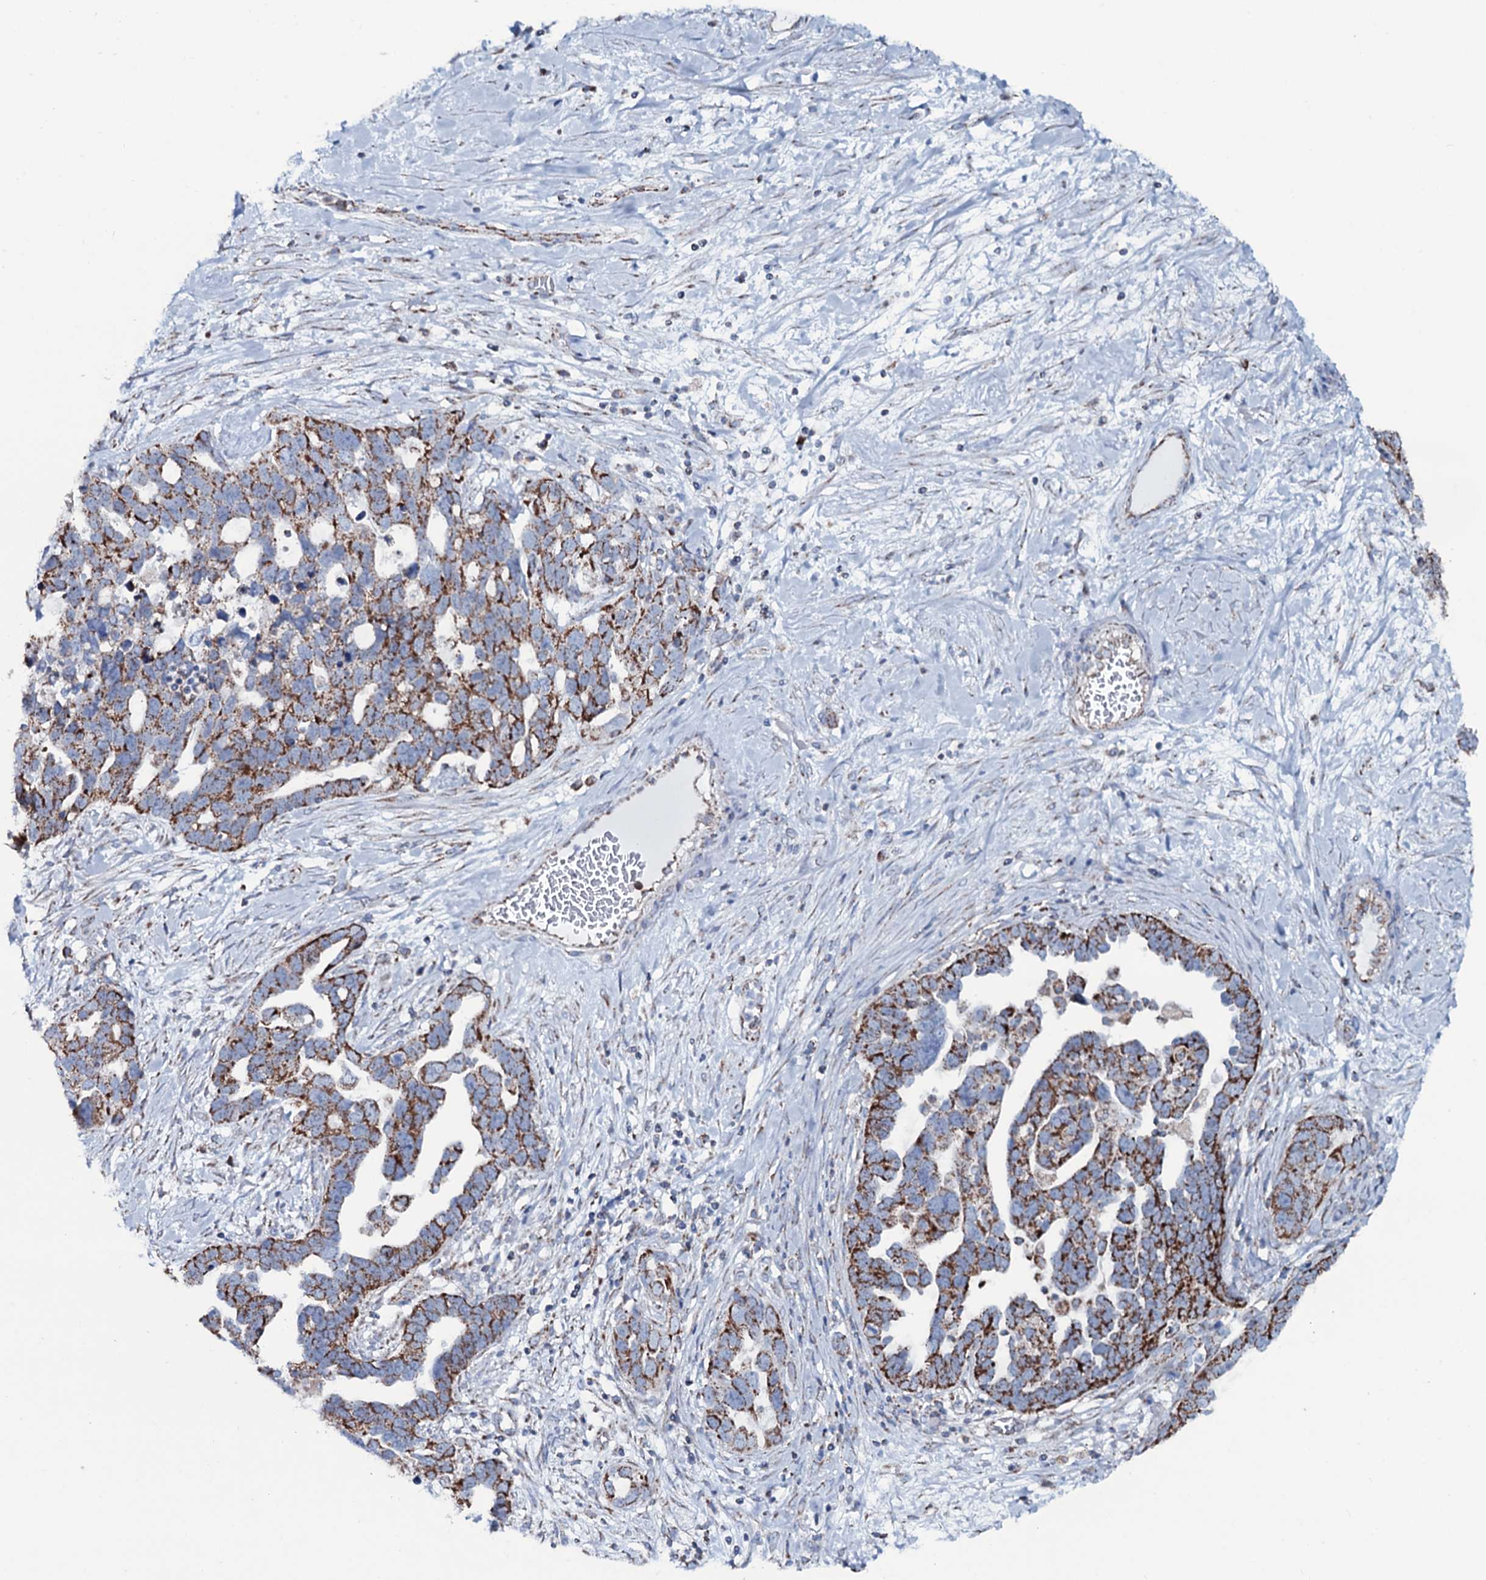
{"staining": {"intensity": "strong", "quantity": ">75%", "location": "cytoplasmic/membranous"}, "tissue": "ovarian cancer", "cell_type": "Tumor cells", "image_type": "cancer", "snomed": [{"axis": "morphology", "description": "Cystadenocarcinoma, serous, NOS"}, {"axis": "topography", "description": "Ovary"}], "caption": "IHC of serous cystadenocarcinoma (ovarian) shows high levels of strong cytoplasmic/membranous positivity in approximately >75% of tumor cells.", "gene": "MRPS35", "patient": {"sex": "female", "age": 54}}